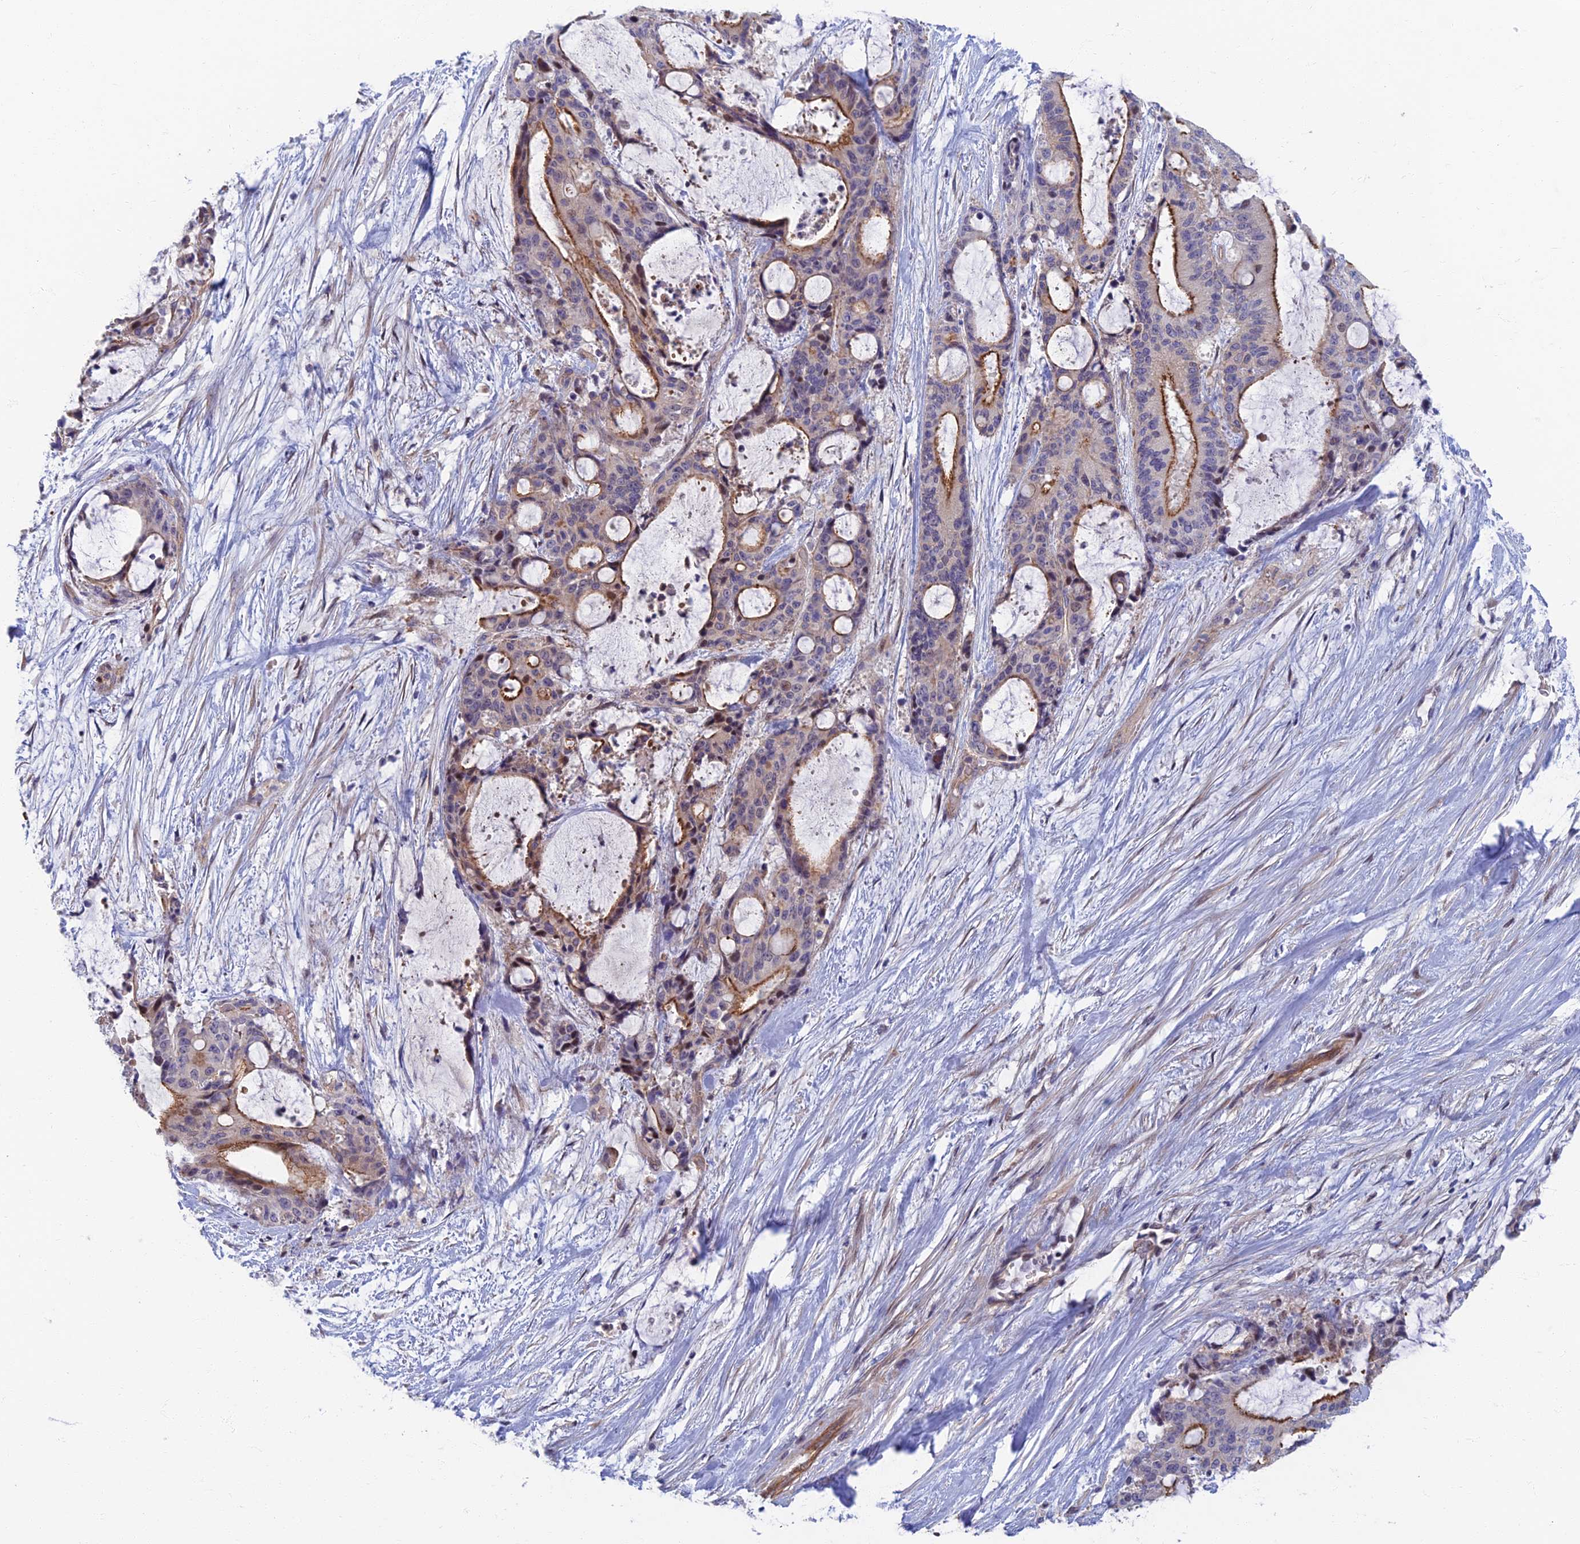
{"staining": {"intensity": "strong", "quantity": "<25%", "location": "cytoplasmic/membranous"}, "tissue": "liver cancer", "cell_type": "Tumor cells", "image_type": "cancer", "snomed": [{"axis": "morphology", "description": "Normal tissue, NOS"}, {"axis": "morphology", "description": "Cholangiocarcinoma"}, {"axis": "topography", "description": "Liver"}, {"axis": "topography", "description": "Peripheral nerve tissue"}], "caption": "Protein staining demonstrates strong cytoplasmic/membranous expression in approximately <25% of tumor cells in cholangiocarcinoma (liver).", "gene": "RHBDL2", "patient": {"sex": "female", "age": 73}}